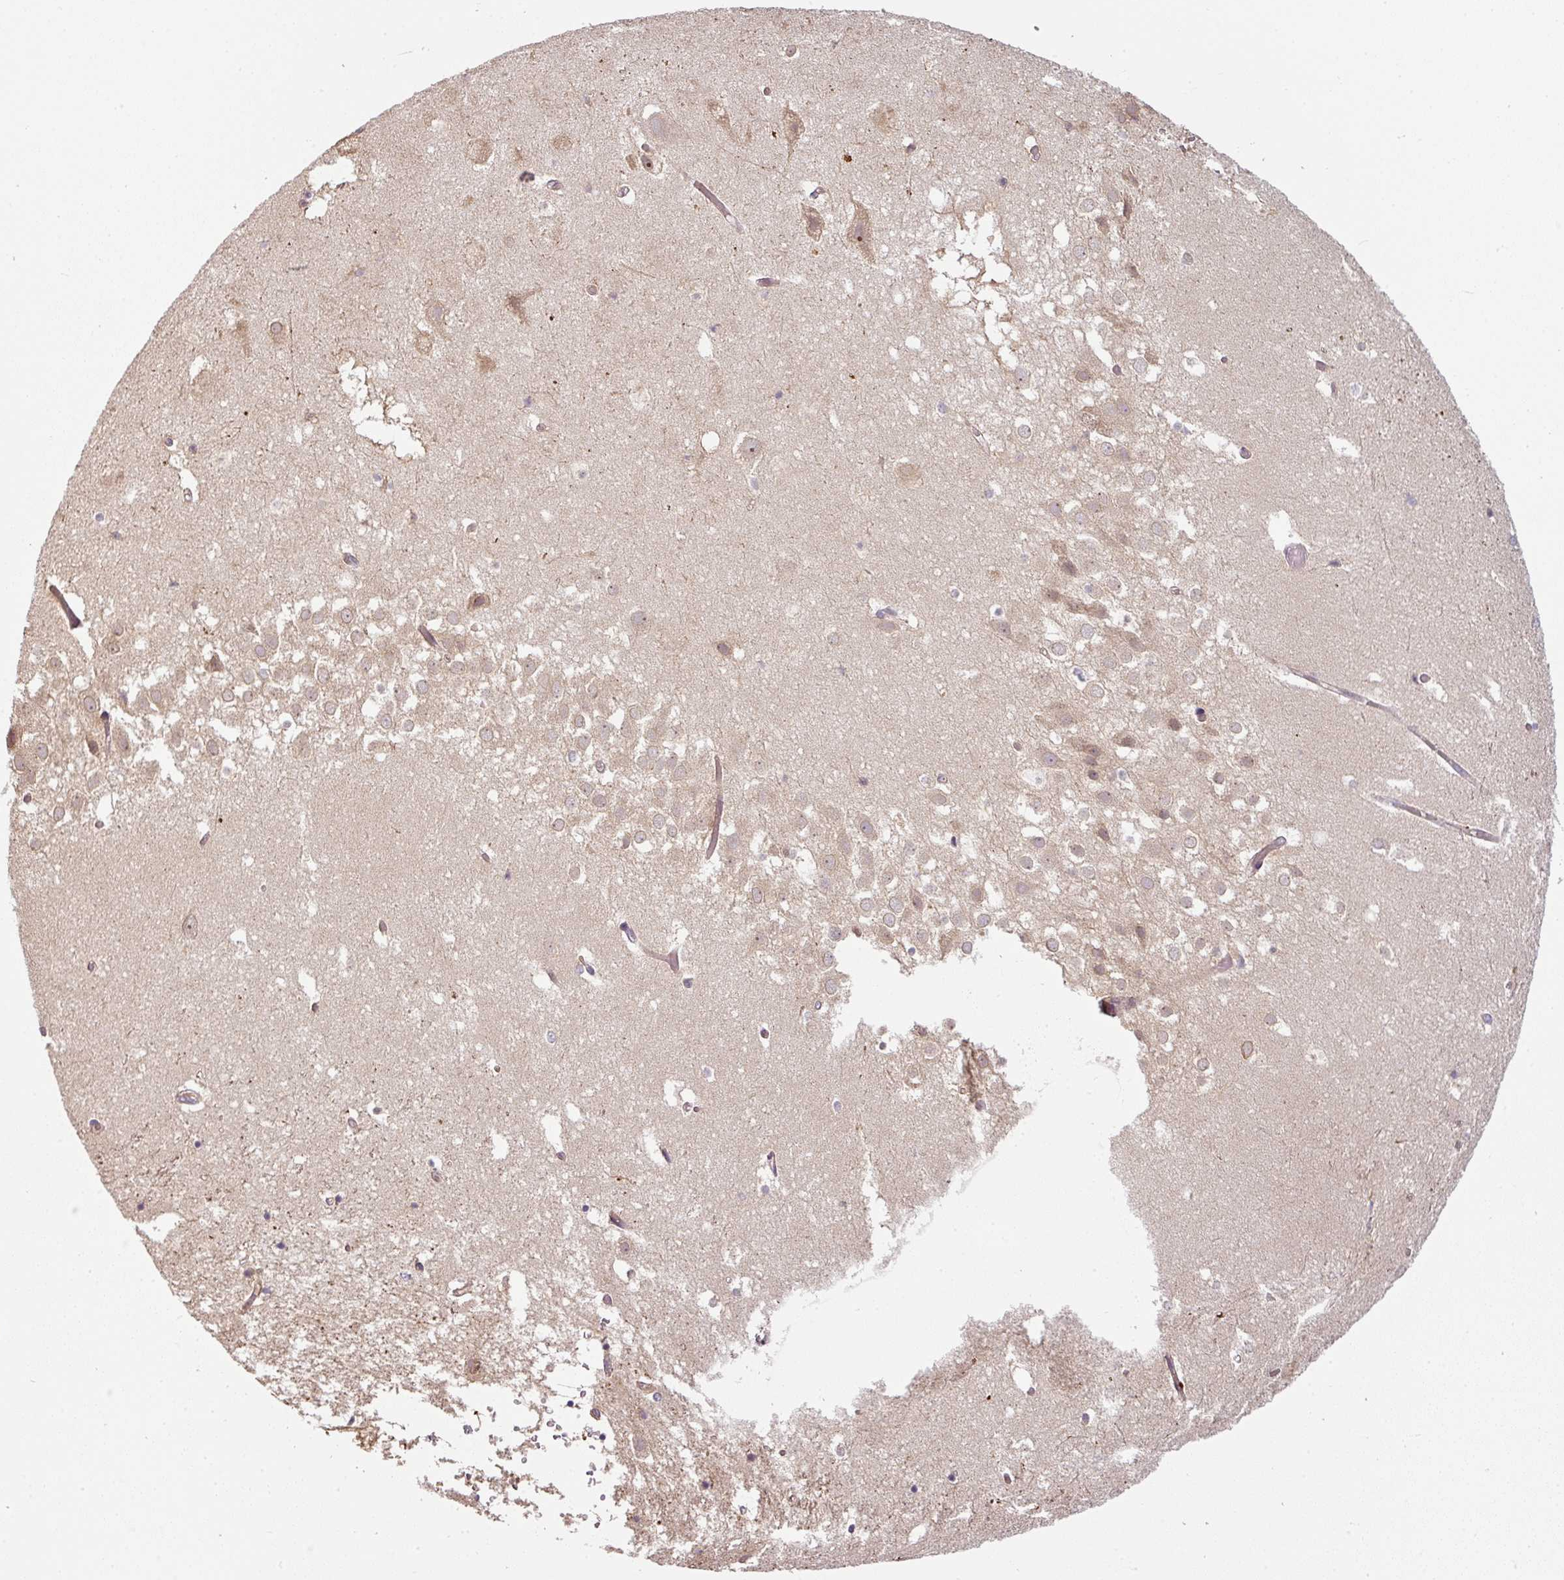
{"staining": {"intensity": "weak", "quantity": "25%-75%", "location": "cytoplasmic/membranous"}, "tissue": "hippocampus", "cell_type": "Glial cells", "image_type": "normal", "snomed": [{"axis": "morphology", "description": "Normal tissue, NOS"}, {"axis": "topography", "description": "Hippocampus"}], "caption": "Immunohistochemistry (IHC) of unremarkable human hippocampus exhibits low levels of weak cytoplasmic/membranous expression in about 25%-75% of glial cells.", "gene": "RNF31", "patient": {"sex": "female", "age": 52}}